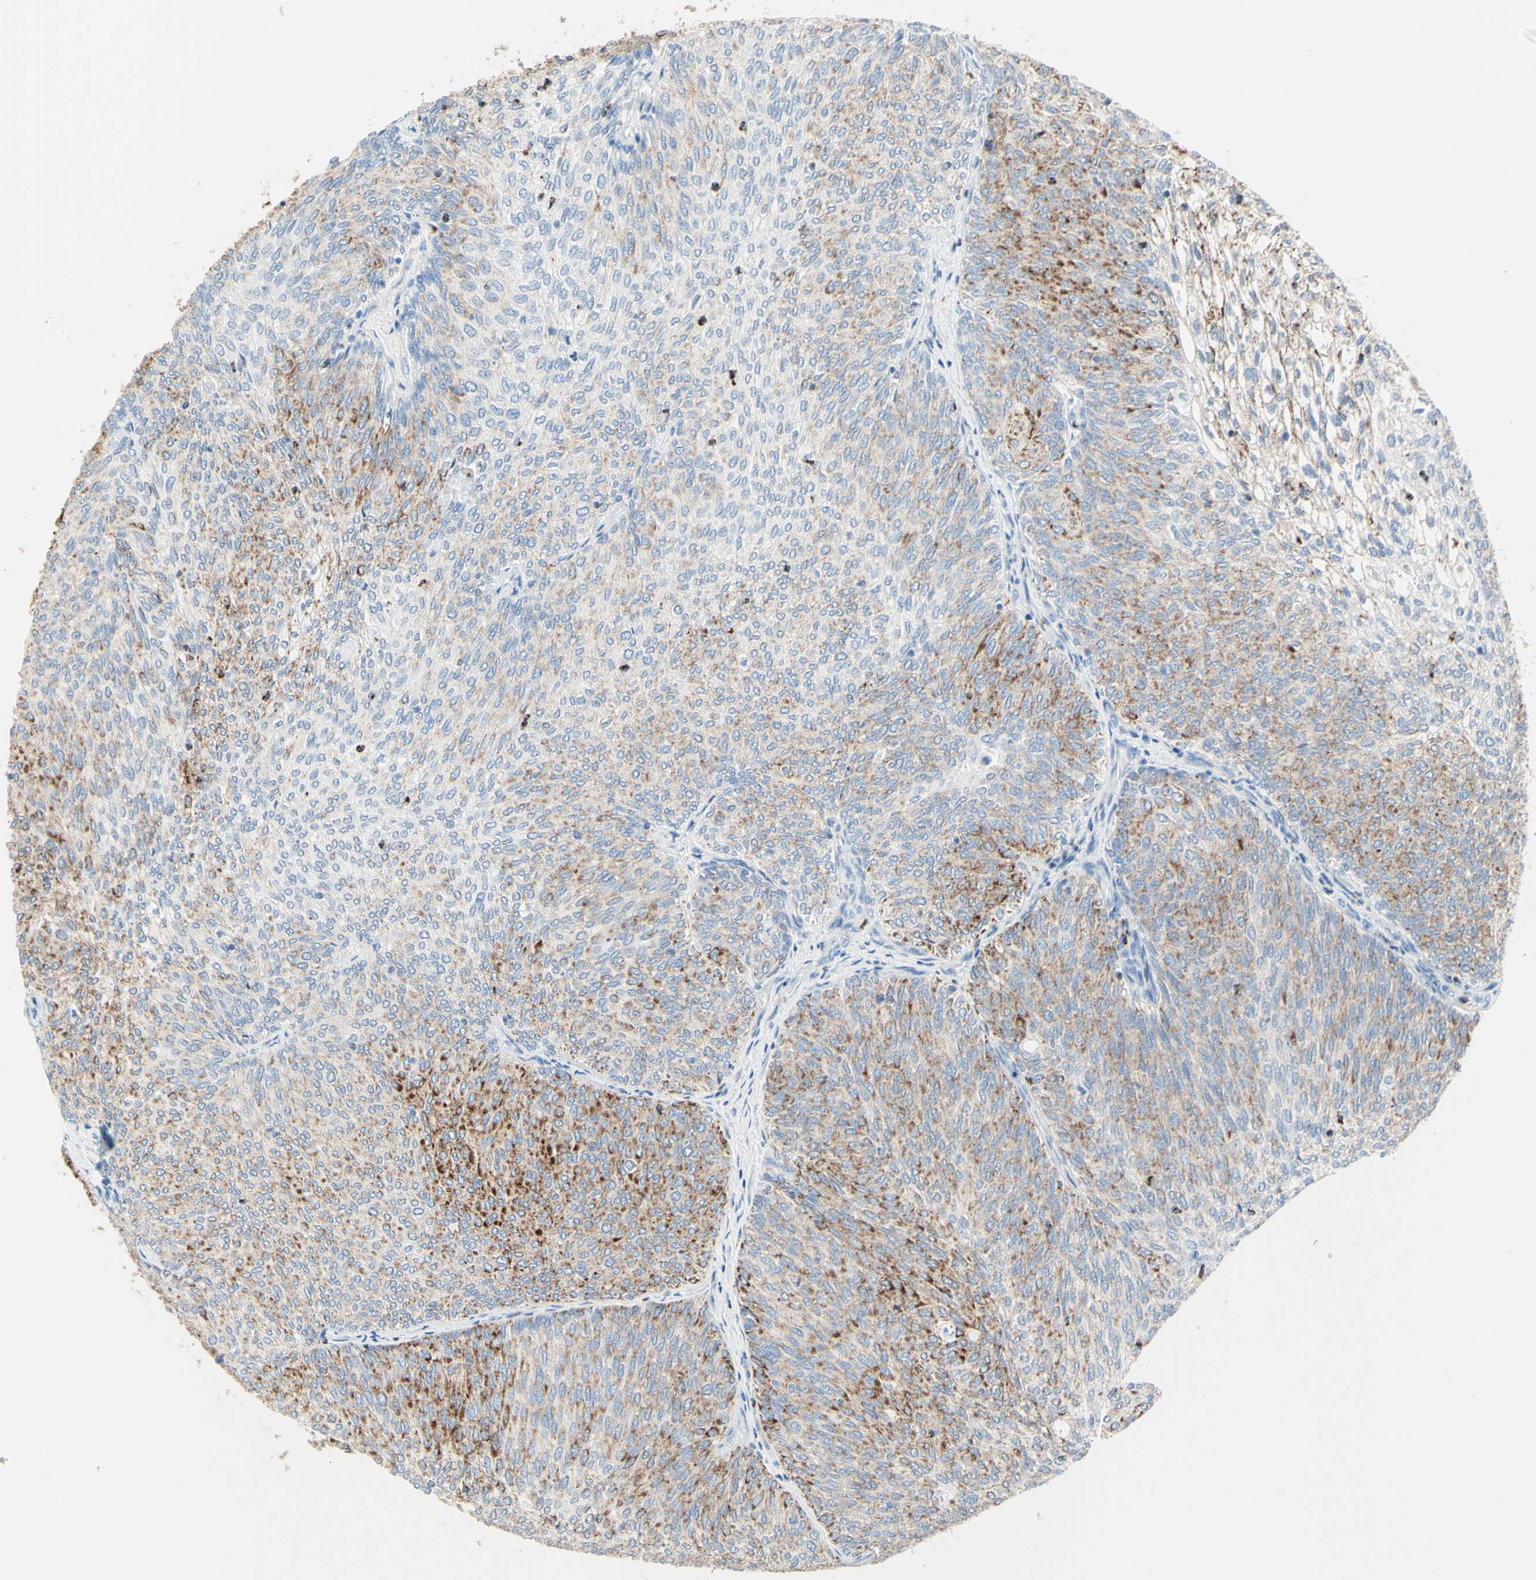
{"staining": {"intensity": "moderate", "quantity": "25%-75%", "location": "cytoplasmic/membranous"}, "tissue": "urothelial cancer", "cell_type": "Tumor cells", "image_type": "cancer", "snomed": [{"axis": "morphology", "description": "Urothelial carcinoma, Low grade"}, {"axis": "topography", "description": "Urinary bladder"}], "caption": "Urothelial cancer was stained to show a protein in brown. There is medium levels of moderate cytoplasmic/membranous staining in about 25%-75% of tumor cells.", "gene": "CYSLTR1", "patient": {"sex": "female", "age": 79}}